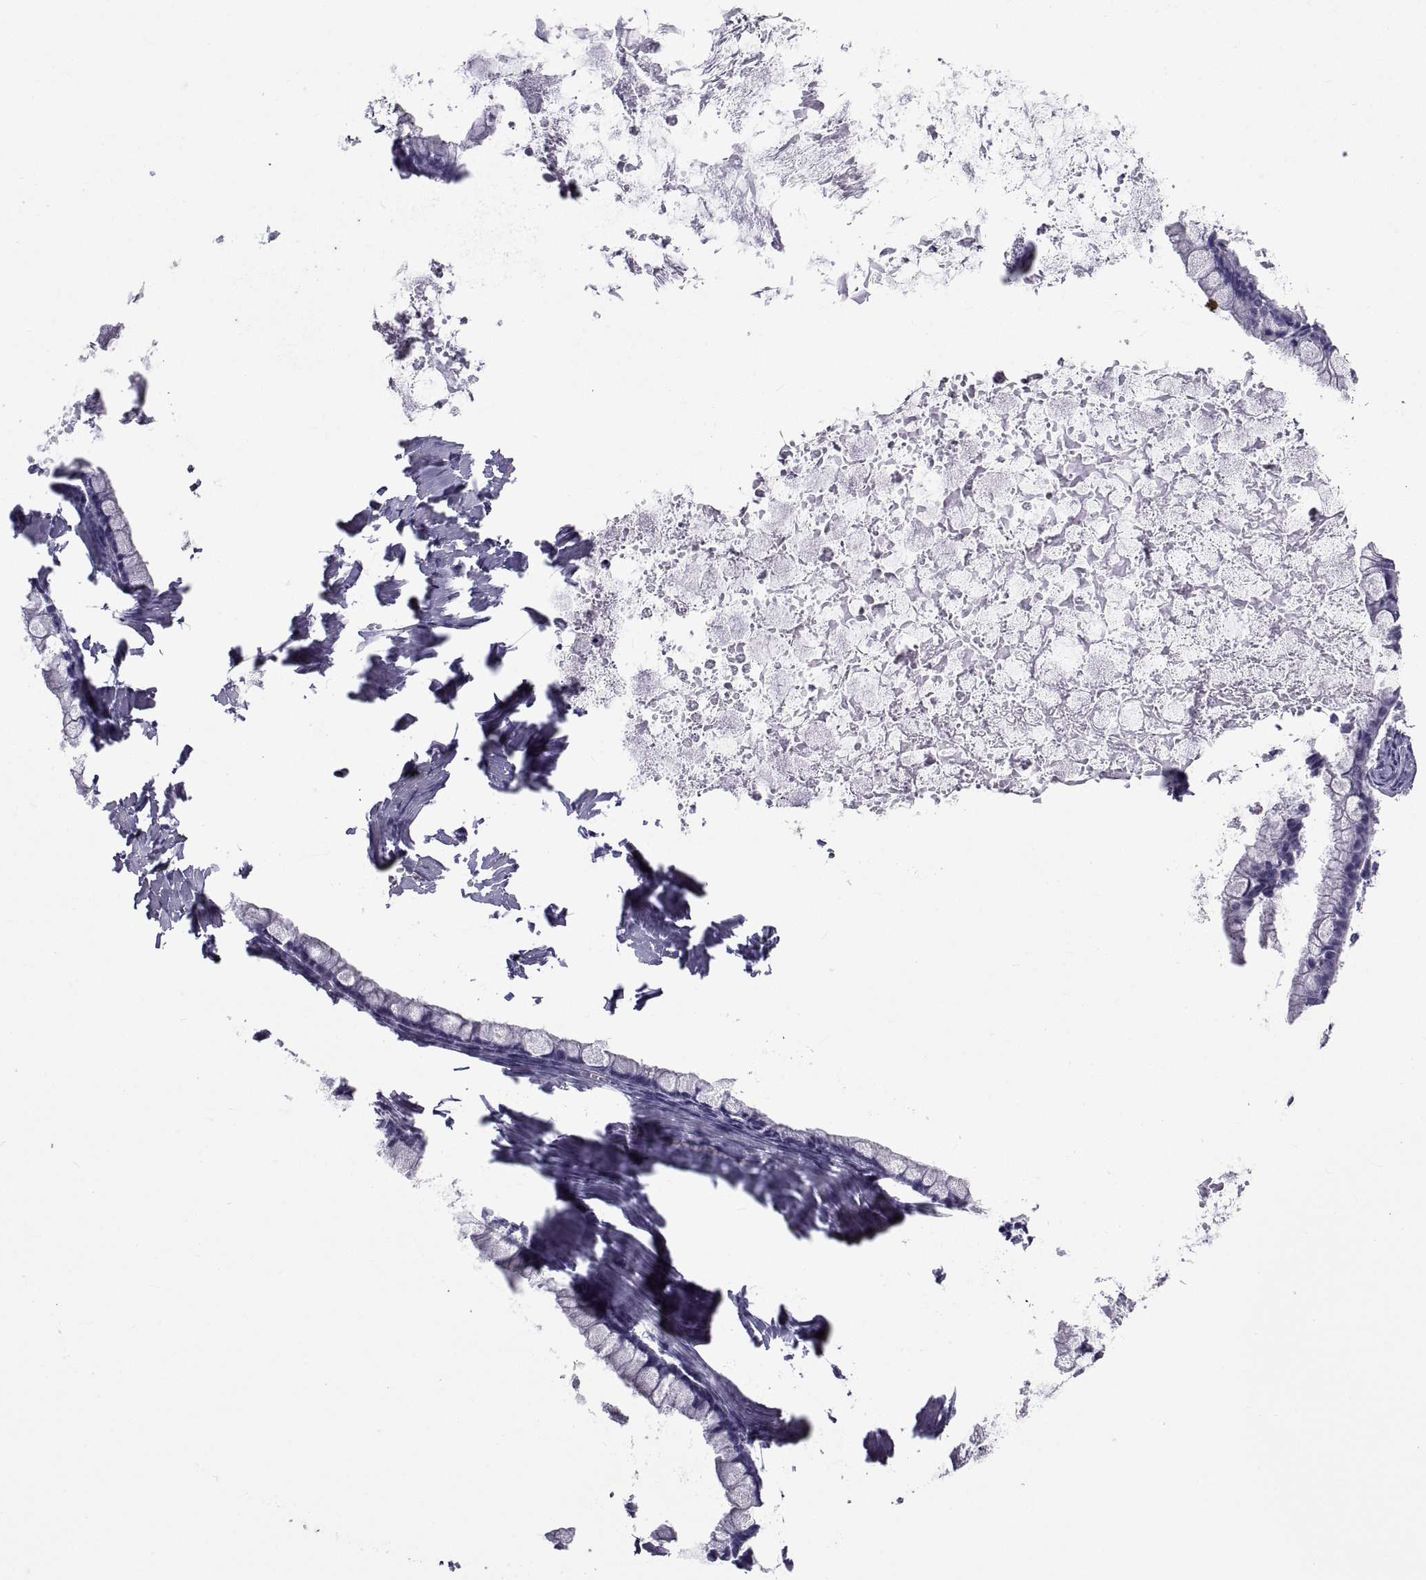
{"staining": {"intensity": "negative", "quantity": "none", "location": "none"}, "tissue": "ovarian cancer", "cell_type": "Tumor cells", "image_type": "cancer", "snomed": [{"axis": "morphology", "description": "Cystadenocarcinoma, mucinous, NOS"}, {"axis": "topography", "description": "Ovary"}], "caption": "Tumor cells are negative for brown protein staining in mucinous cystadenocarcinoma (ovarian). (Stains: DAB (3,3'-diaminobenzidine) immunohistochemistry (IHC) with hematoxylin counter stain, Microscopy: brightfield microscopy at high magnification).", "gene": "NPTX2", "patient": {"sex": "female", "age": 67}}